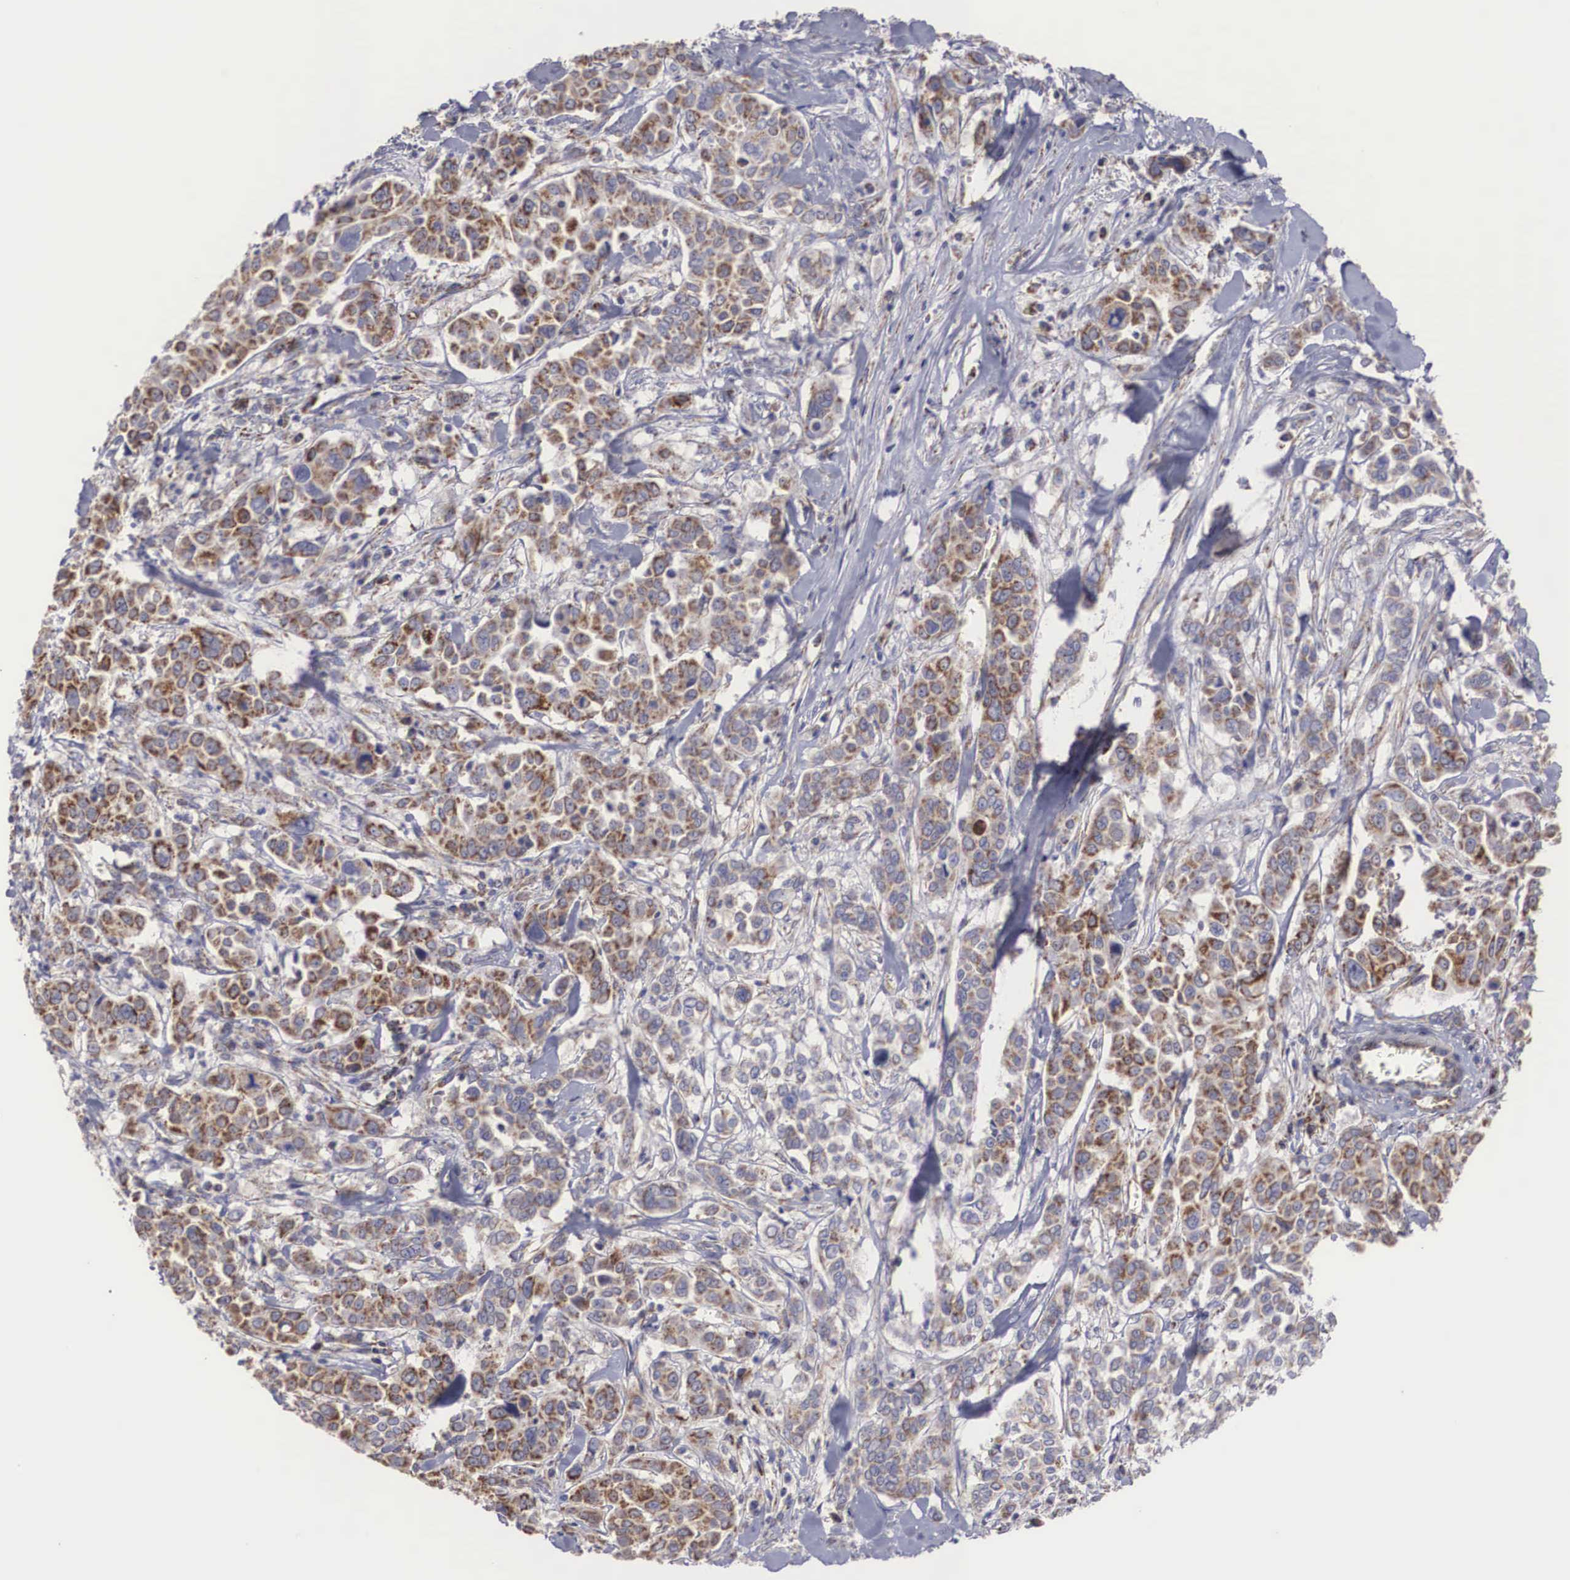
{"staining": {"intensity": "moderate", "quantity": ">75%", "location": "cytoplasmic/membranous"}, "tissue": "pancreatic cancer", "cell_type": "Tumor cells", "image_type": "cancer", "snomed": [{"axis": "morphology", "description": "Adenocarcinoma, NOS"}, {"axis": "topography", "description": "Pancreas"}], "caption": "The micrograph demonstrates immunohistochemical staining of adenocarcinoma (pancreatic). There is moderate cytoplasmic/membranous positivity is present in approximately >75% of tumor cells. (DAB (3,3'-diaminobenzidine) IHC, brown staining for protein, blue staining for nuclei).", "gene": "XPNPEP3", "patient": {"sex": "female", "age": 52}}